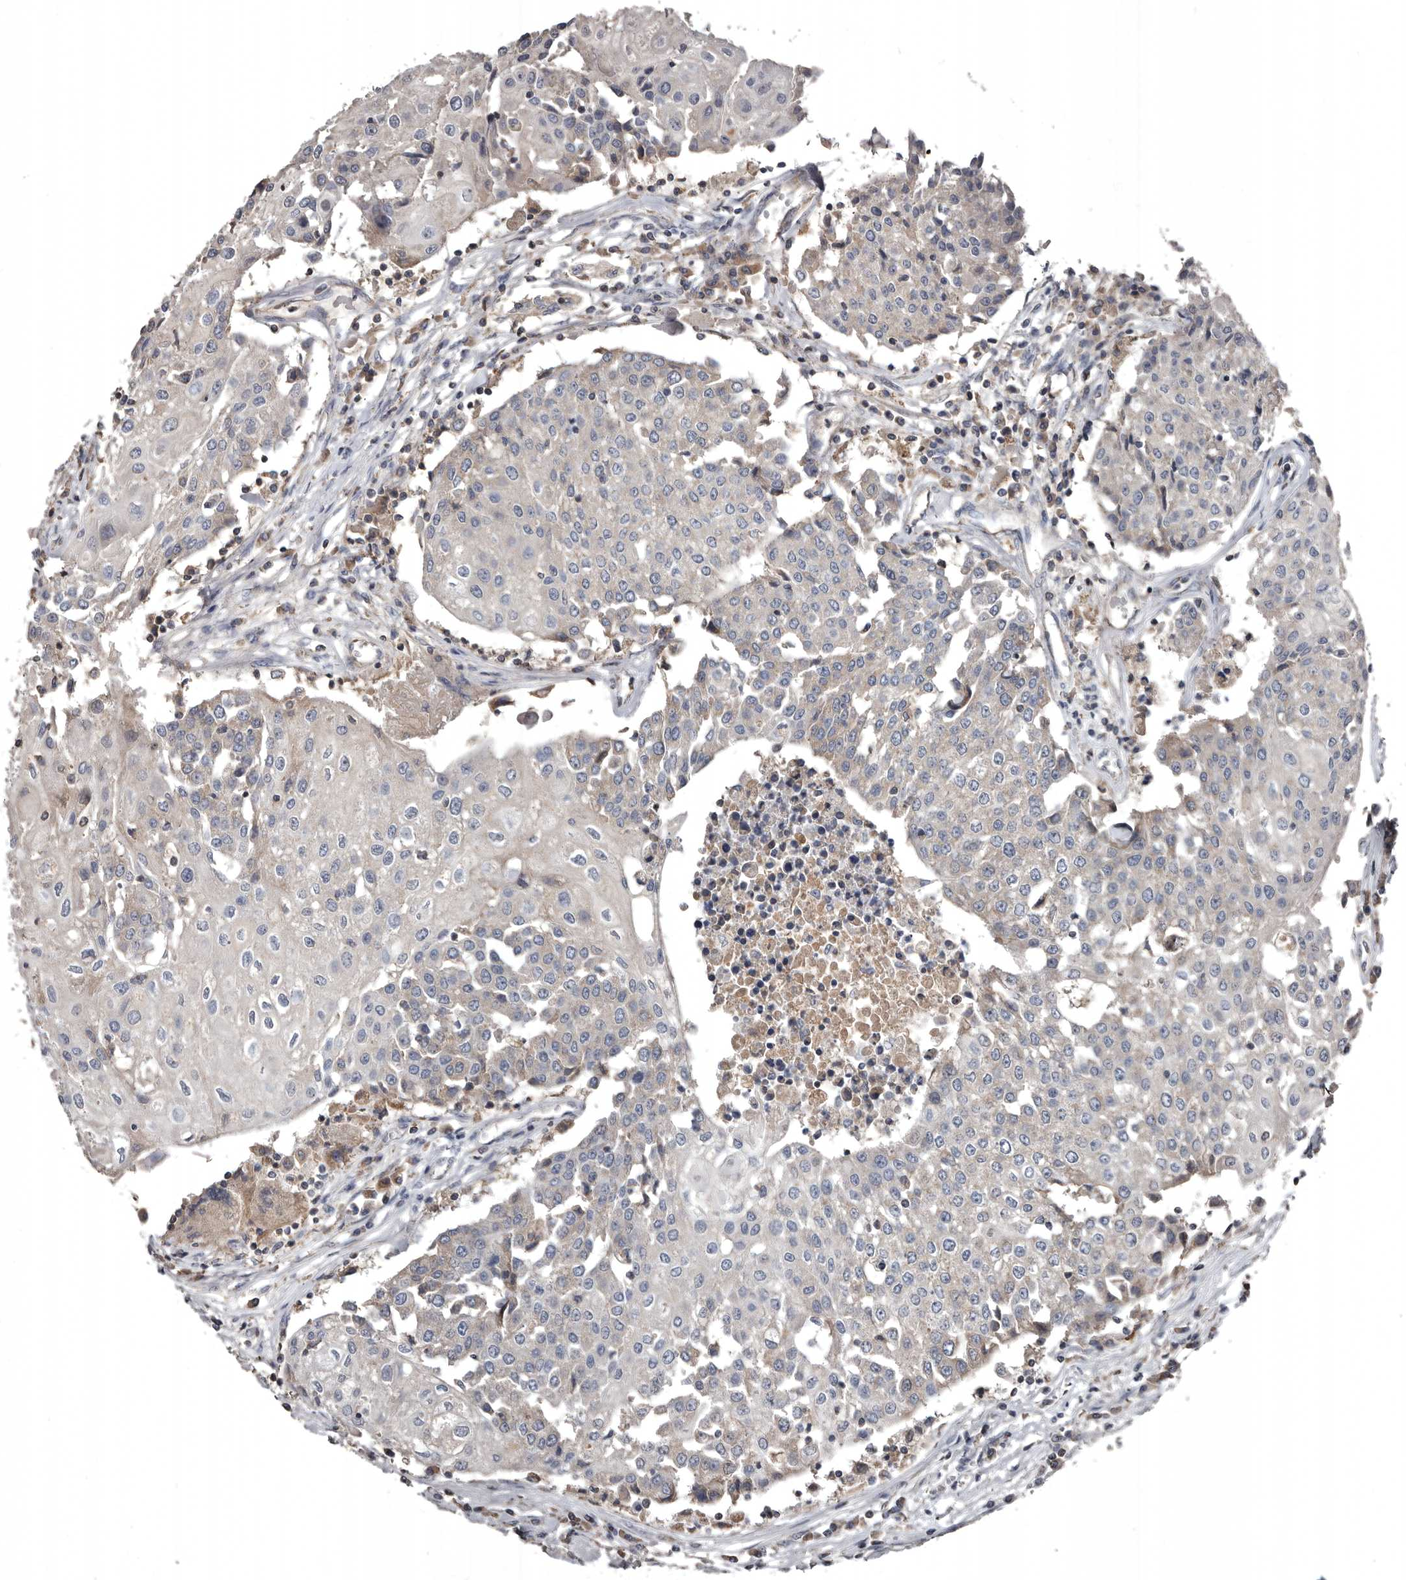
{"staining": {"intensity": "weak", "quantity": "<25%", "location": "cytoplasmic/membranous"}, "tissue": "urothelial cancer", "cell_type": "Tumor cells", "image_type": "cancer", "snomed": [{"axis": "morphology", "description": "Urothelial carcinoma, High grade"}, {"axis": "topography", "description": "Urinary bladder"}], "caption": "A histopathology image of urothelial cancer stained for a protein exhibits no brown staining in tumor cells. Brightfield microscopy of immunohistochemistry (IHC) stained with DAB (3,3'-diaminobenzidine) (brown) and hematoxylin (blue), captured at high magnification.", "gene": "GREB1", "patient": {"sex": "female", "age": 85}}